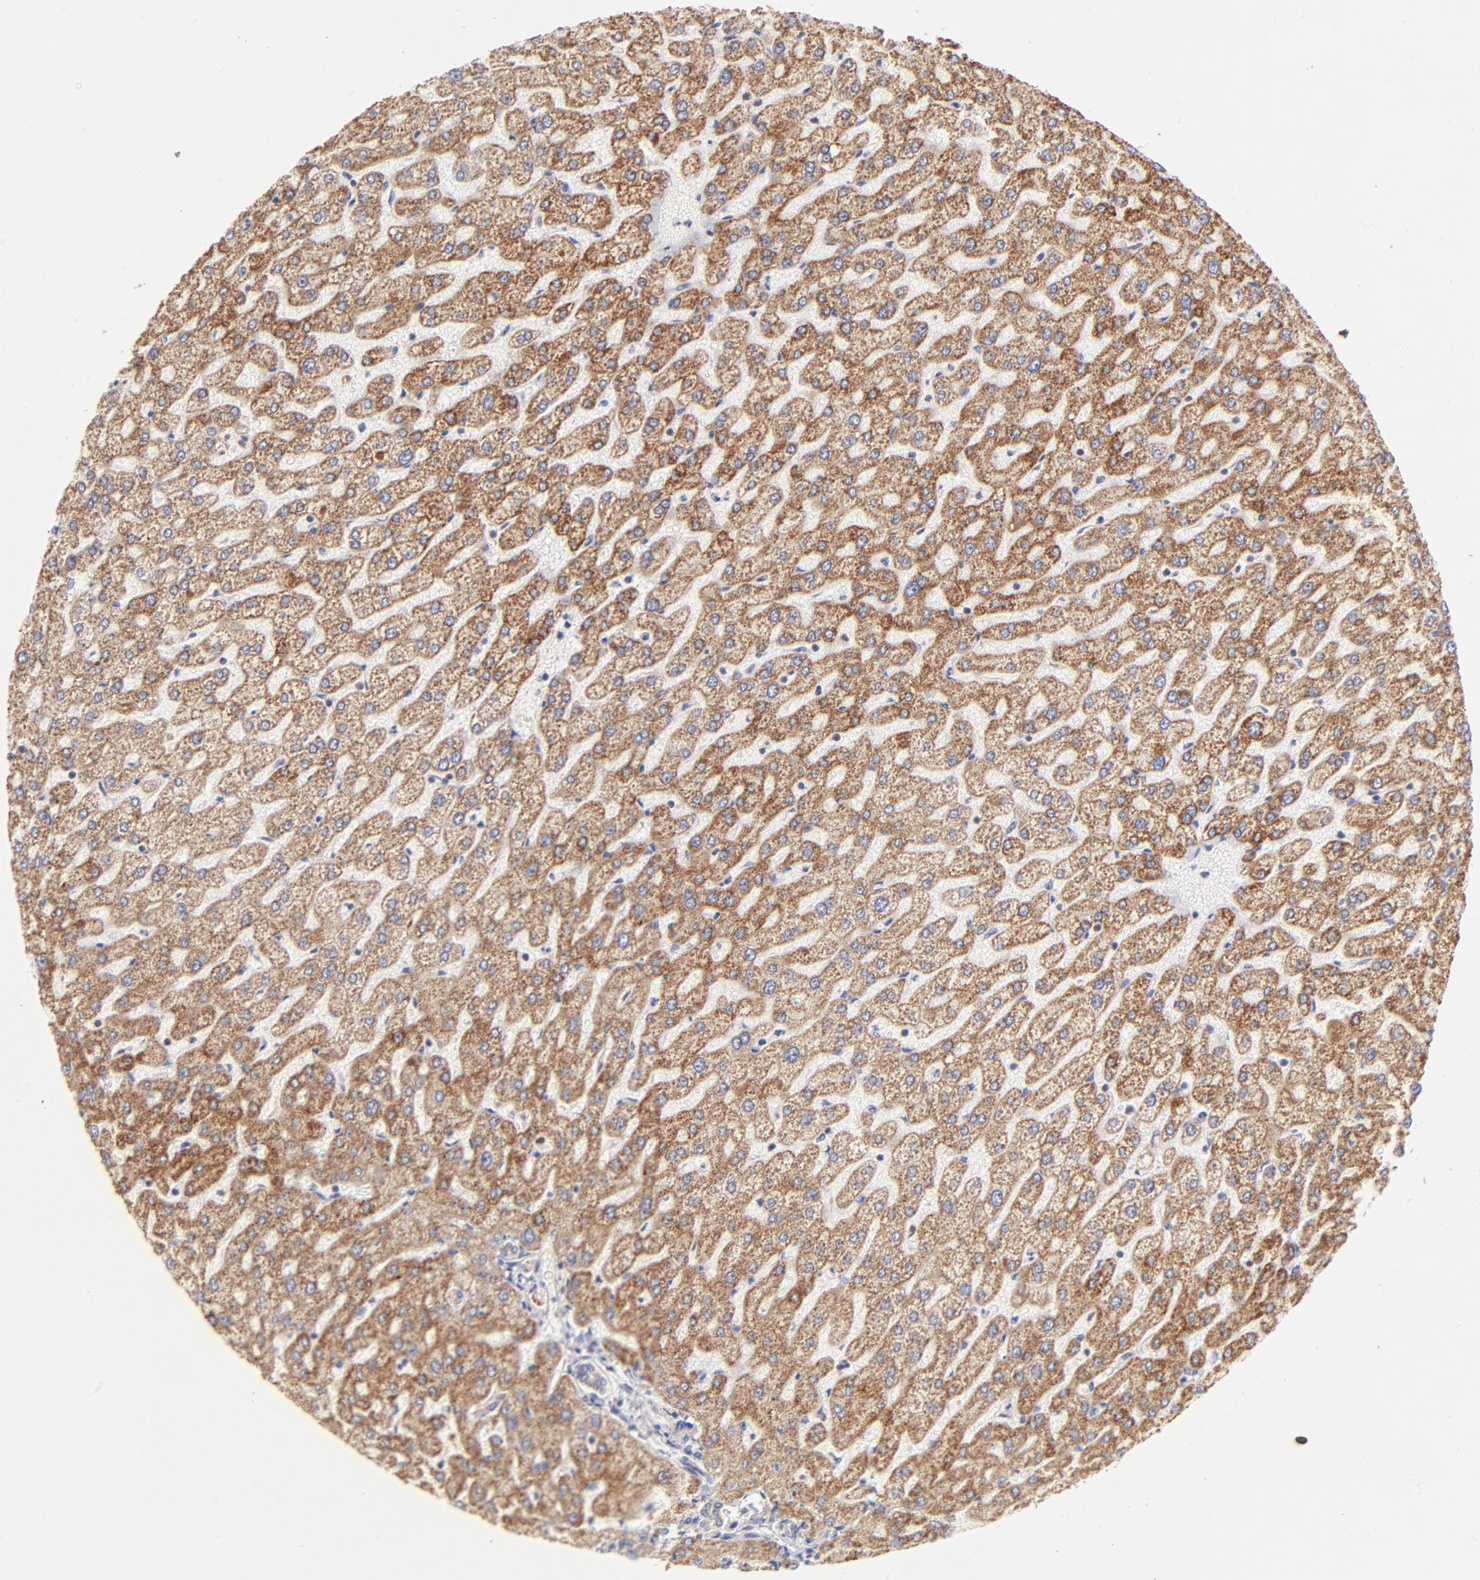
{"staining": {"intensity": "weak", "quantity": ">75%", "location": "cytoplasmic/membranous"}, "tissue": "liver", "cell_type": "Cholangiocytes", "image_type": "normal", "snomed": [{"axis": "morphology", "description": "Normal tissue, NOS"}, {"axis": "morphology", "description": "Fibrosis, NOS"}, {"axis": "topography", "description": "Liver"}], "caption": "The image displays staining of unremarkable liver, revealing weak cytoplasmic/membranous protein staining (brown color) within cholangiocytes. (DAB IHC, brown staining for protein, blue staining for nuclei).", "gene": "TIMM8A", "patient": {"sex": "female", "age": 29}}